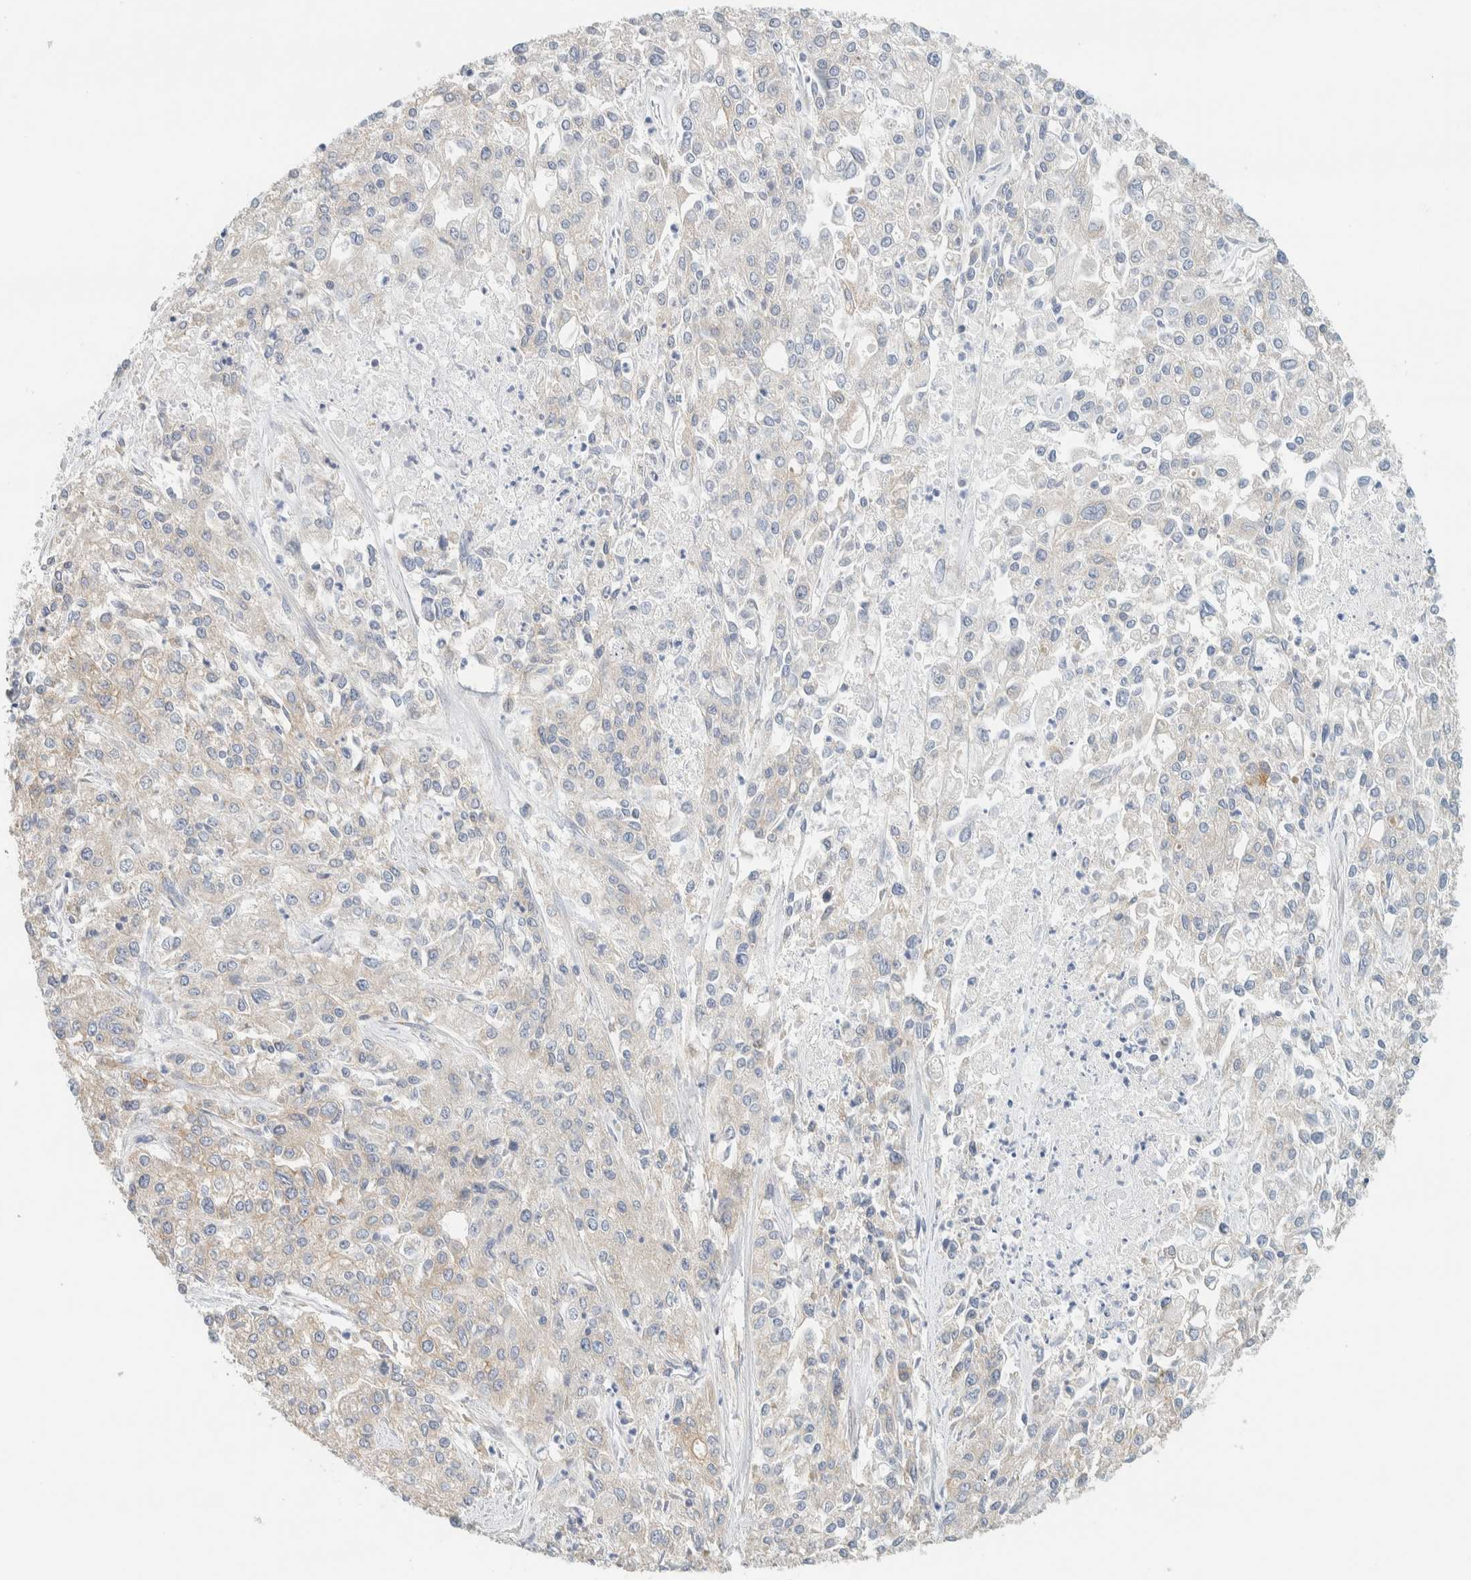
{"staining": {"intensity": "negative", "quantity": "none", "location": "none"}, "tissue": "endometrial cancer", "cell_type": "Tumor cells", "image_type": "cancer", "snomed": [{"axis": "morphology", "description": "Adenocarcinoma, NOS"}, {"axis": "topography", "description": "Endometrium"}], "caption": "Photomicrograph shows no protein expression in tumor cells of adenocarcinoma (endometrial) tissue.", "gene": "LIMA1", "patient": {"sex": "female", "age": 49}}